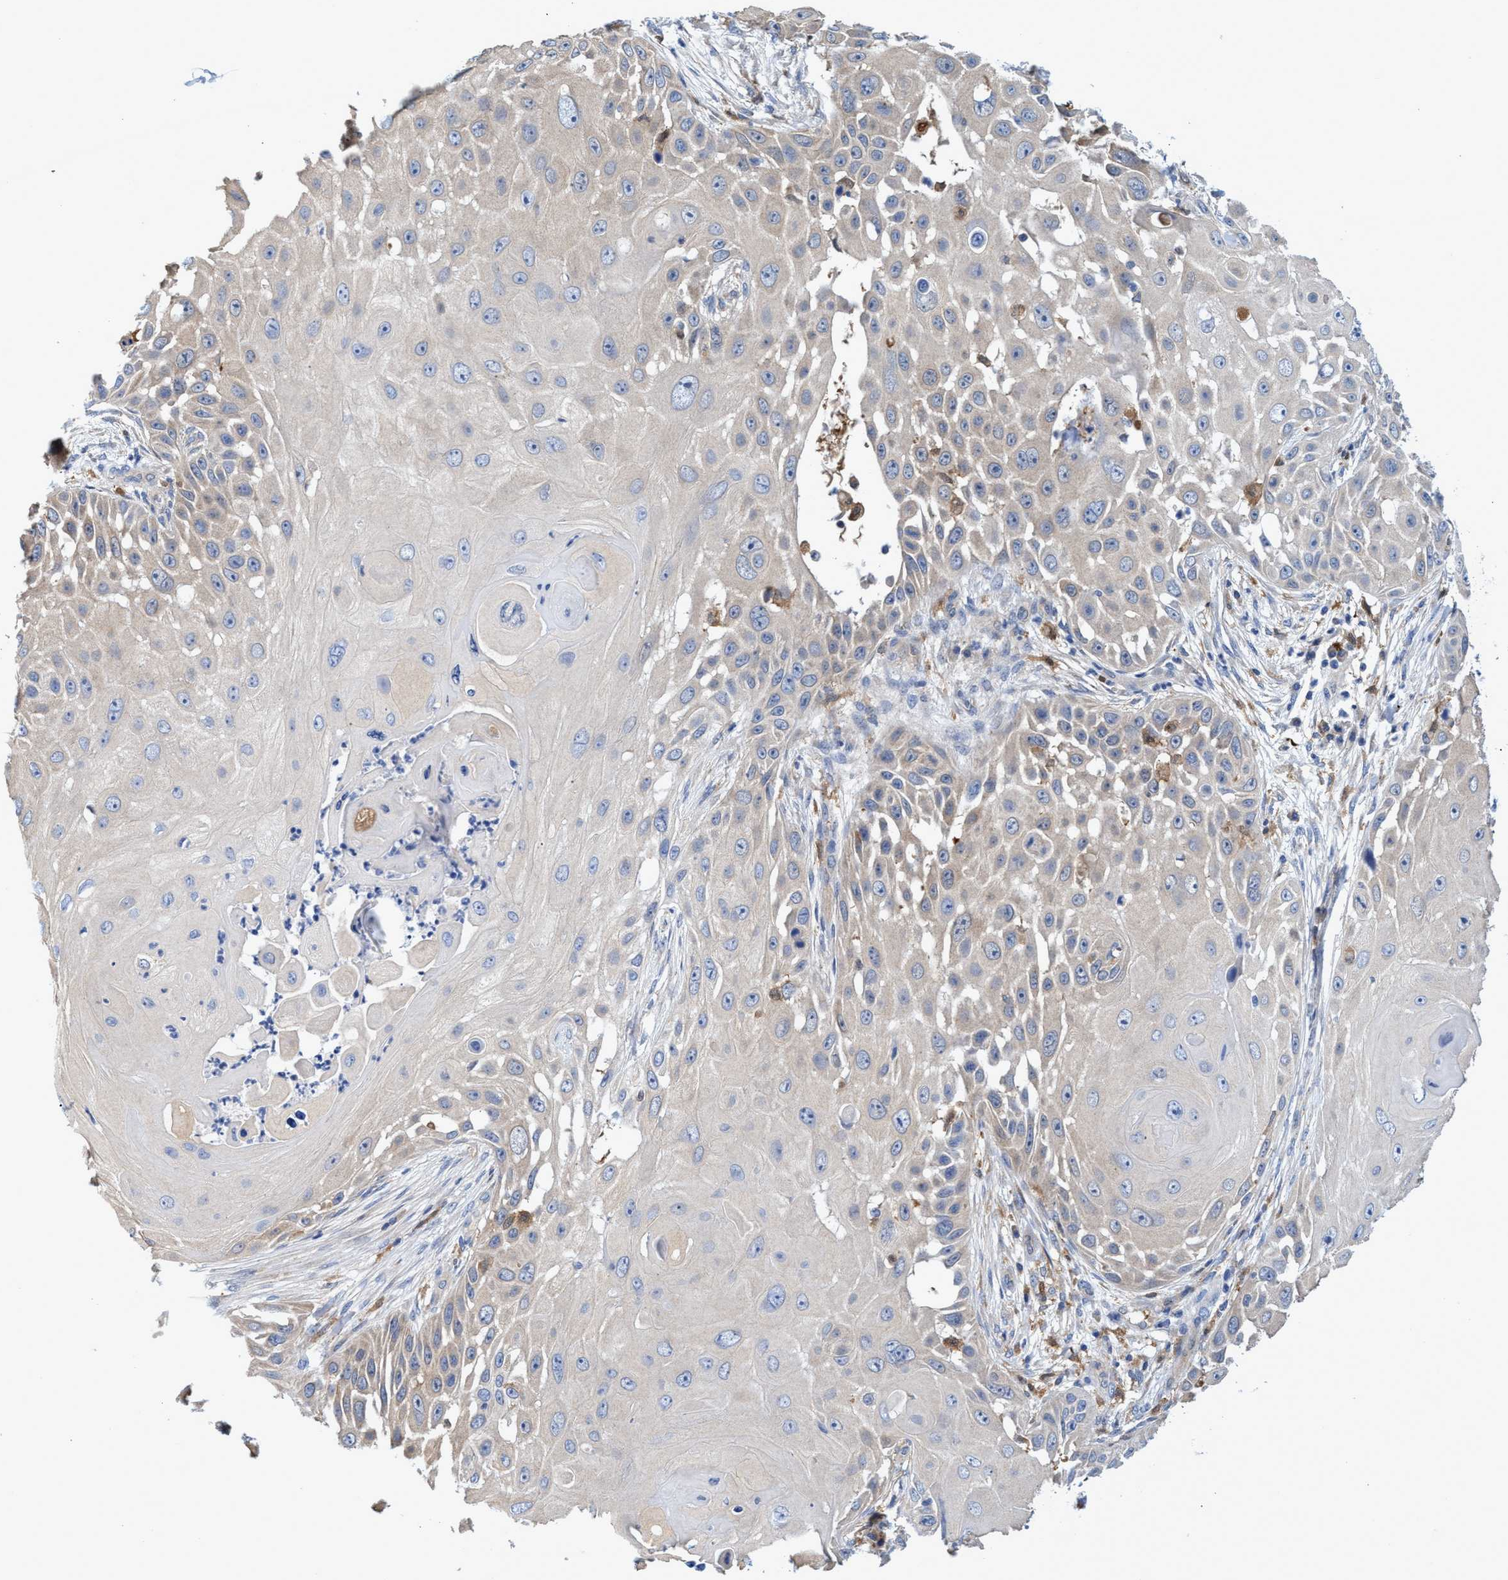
{"staining": {"intensity": "weak", "quantity": "<25%", "location": "cytoplasmic/membranous"}, "tissue": "skin cancer", "cell_type": "Tumor cells", "image_type": "cancer", "snomed": [{"axis": "morphology", "description": "Squamous cell carcinoma, NOS"}, {"axis": "topography", "description": "Skin"}], "caption": "An immunohistochemistry (IHC) micrograph of skin squamous cell carcinoma is shown. There is no staining in tumor cells of skin squamous cell carcinoma.", "gene": "PNPO", "patient": {"sex": "female", "age": 44}}